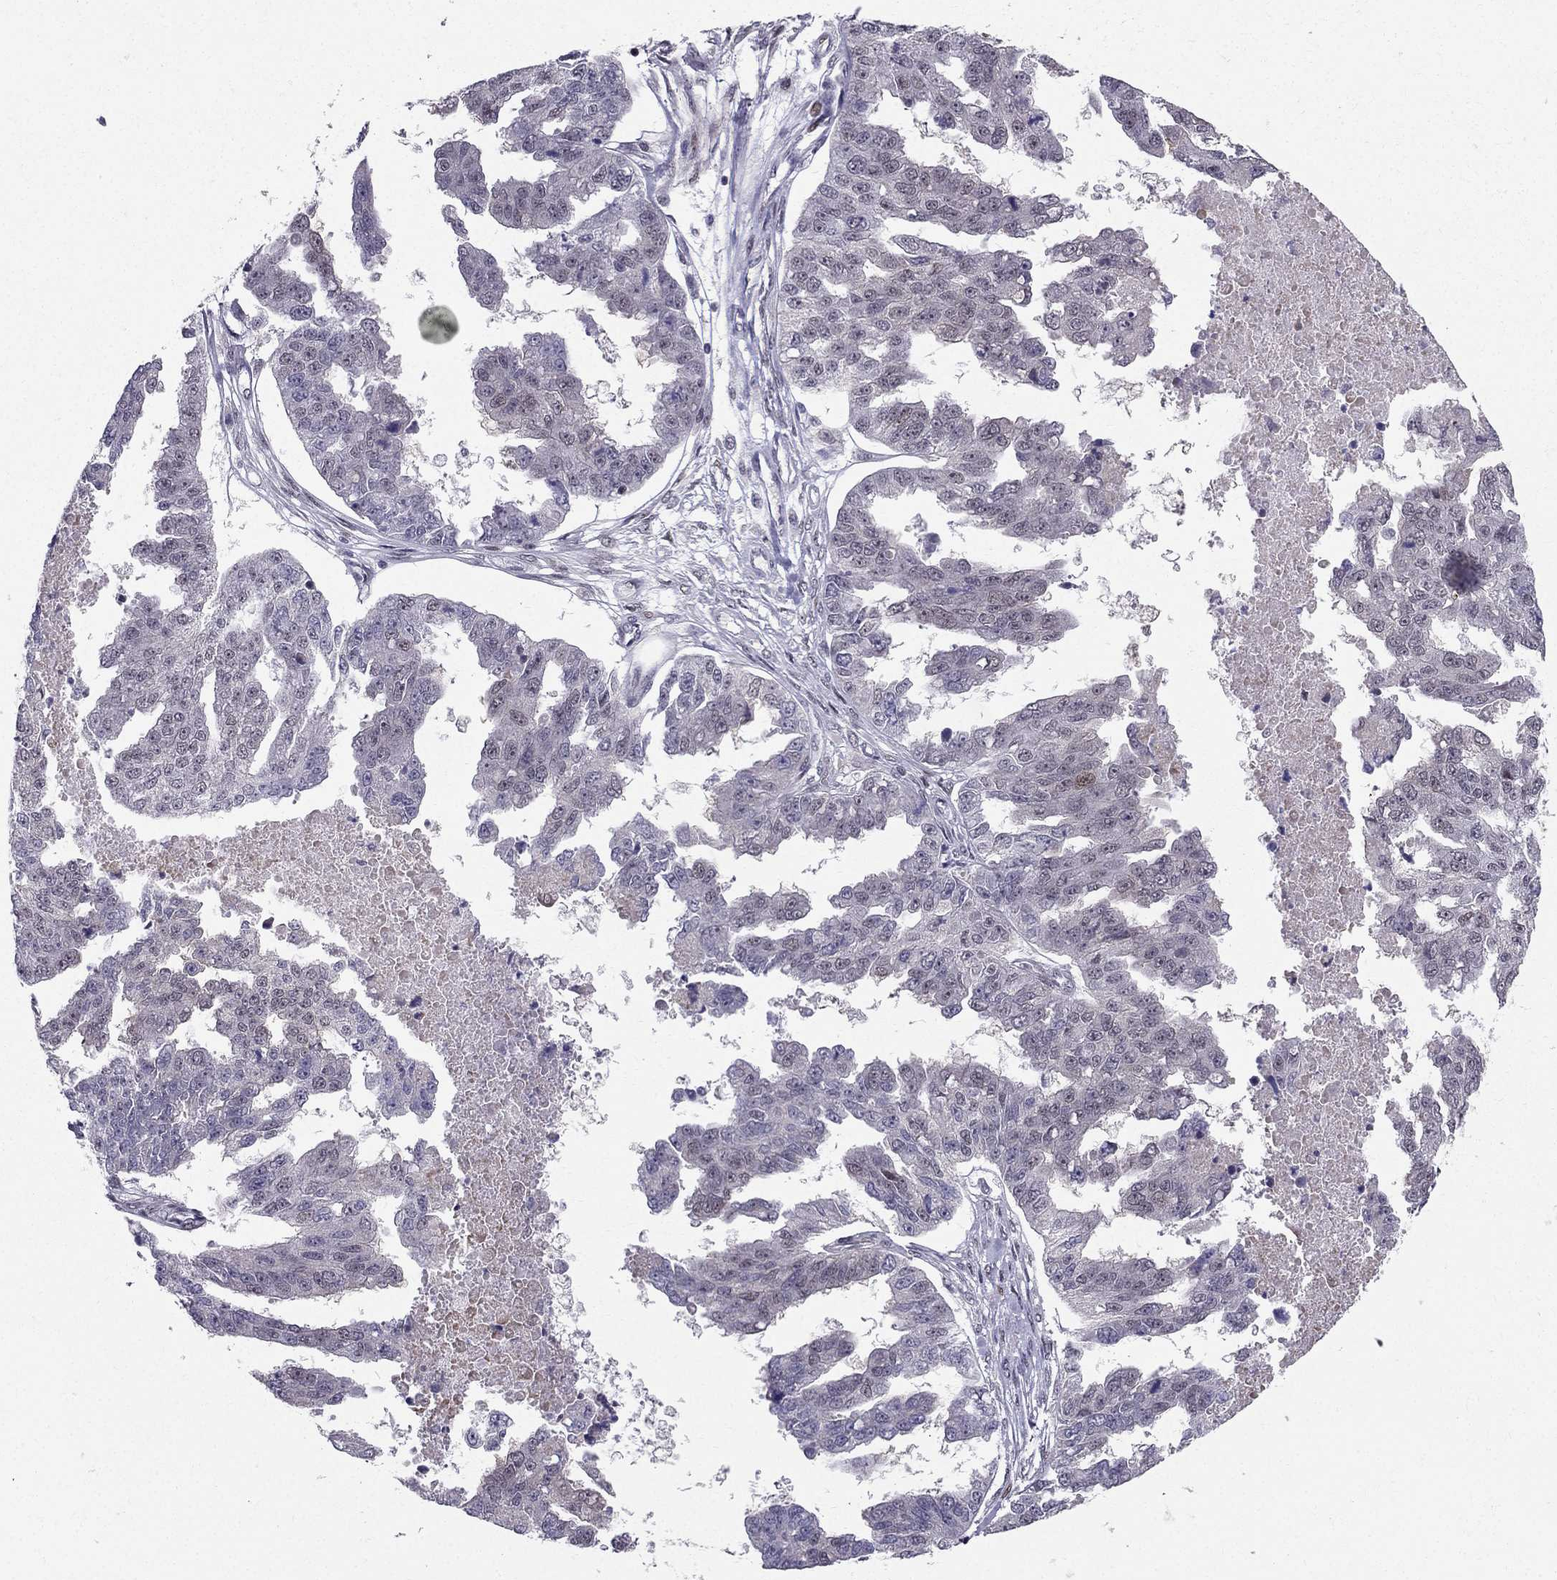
{"staining": {"intensity": "negative", "quantity": "none", "location": "none"}, "tissue": "ovarian cancer", "cell_type": "Tumor cells", "image_type": "cancer", "snomed": [{"axis": "morphology", "description": "Cystadenocarcinoma, serous, NOS"}, {"axis": "topography", "description": "Ovary"}], "caption": "The image exhibits no significant positivity in tumor cells of ovarian cancer (serous cystadenocarcinoma).", "gene": "RPRD2", "patient": {"sex": "female", "age": 58}}